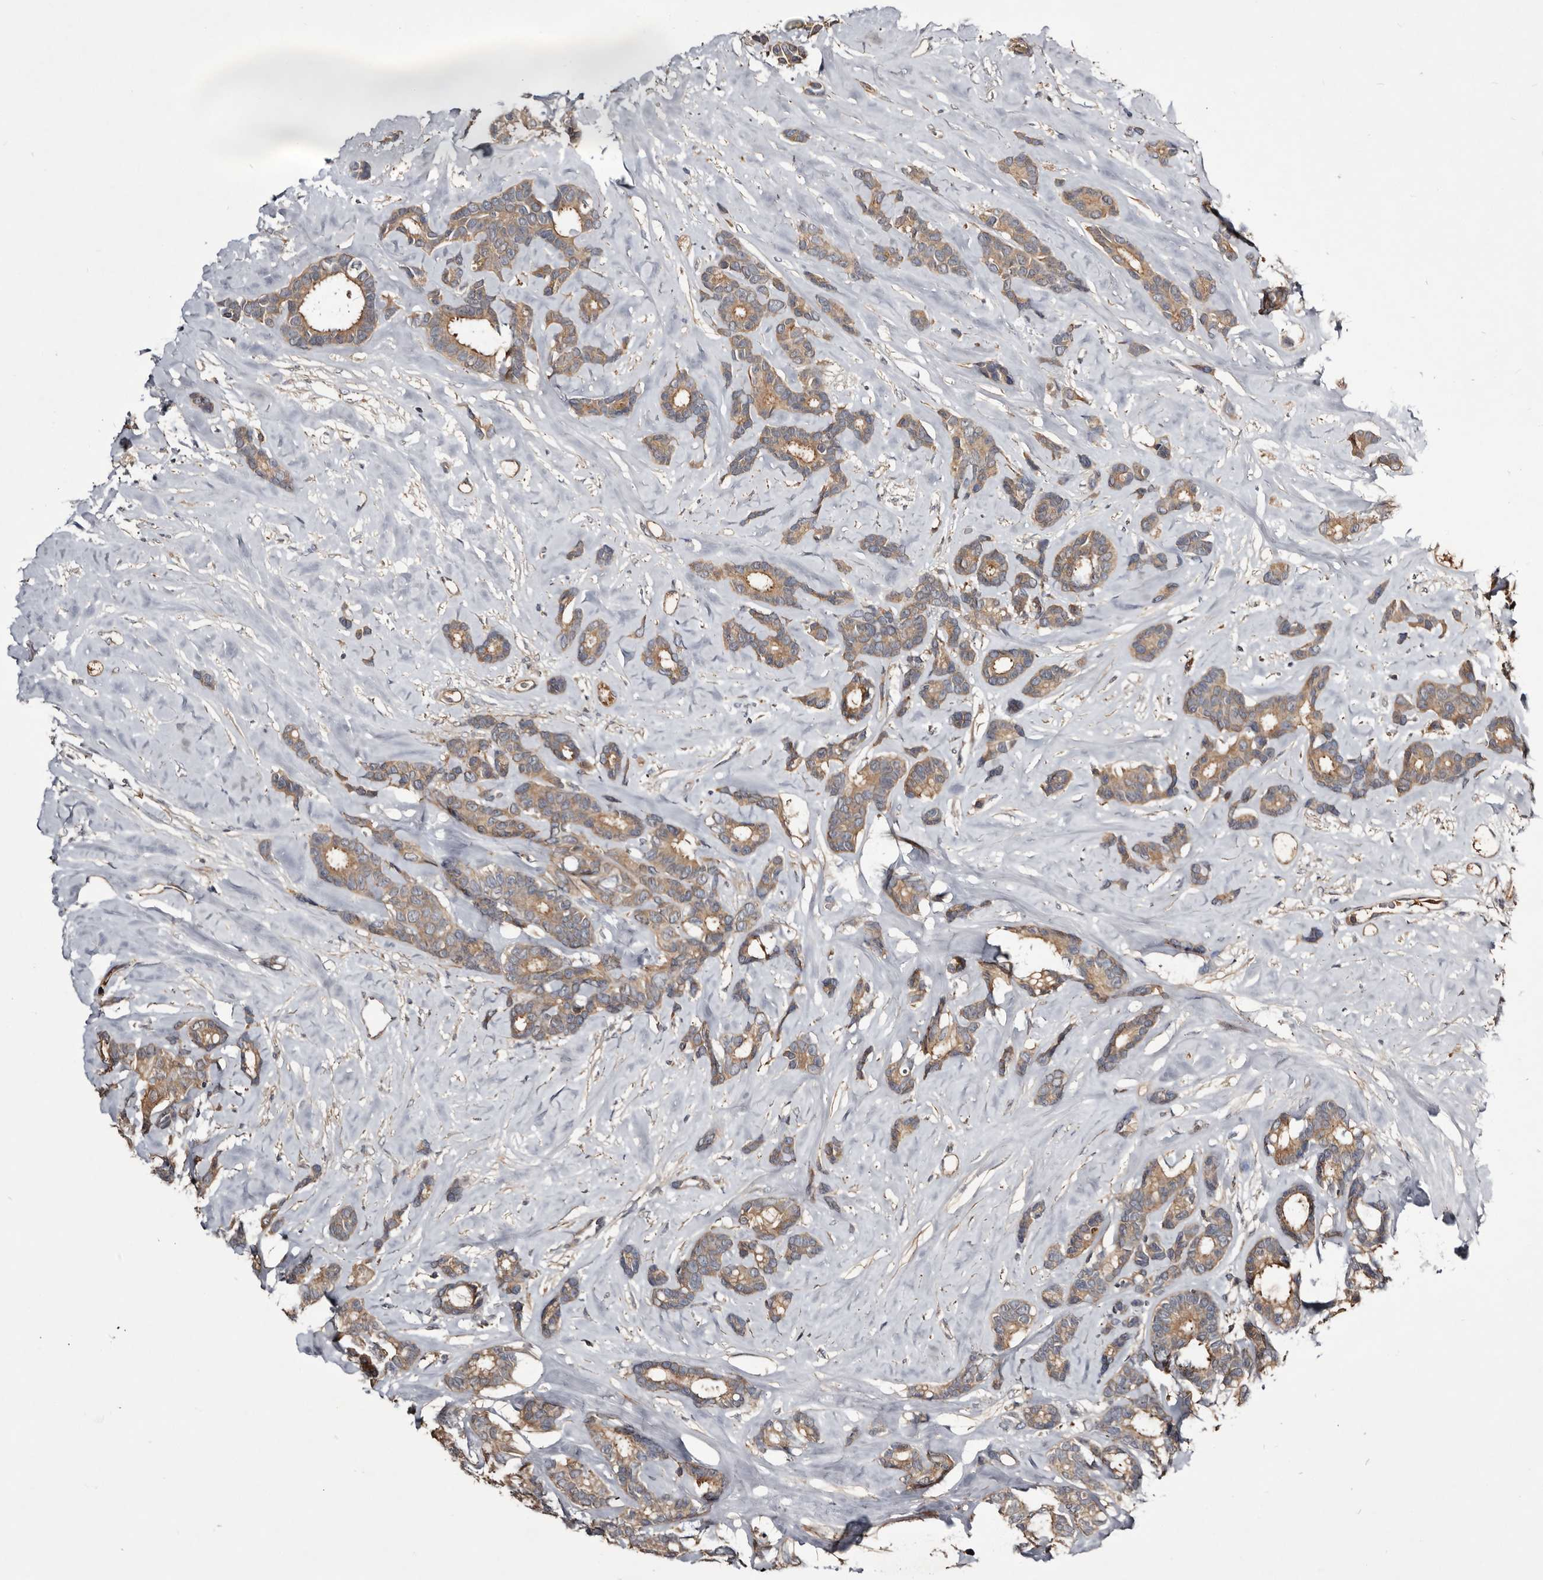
{"staining": {"intensity": "moderate", "quantity": ">75%", "location": "cytoplasmic/membranous"}, "tissue": "breast cancer", "cell_type": "Tumor cells", "image_type": "cancer", "snomed": [{"axis": "morphology", "description": "Duct carcinoma"}, {"axis": "topography", "description": "Breast"}], "caption": "Human breast cancer stained for a protein (brown) shows moderate cytoplasmic/membranous positive staining in approximately >75% of tumor cells.", "gene": "TTC39A", "patient": {"sex": "female", "age": 87}}